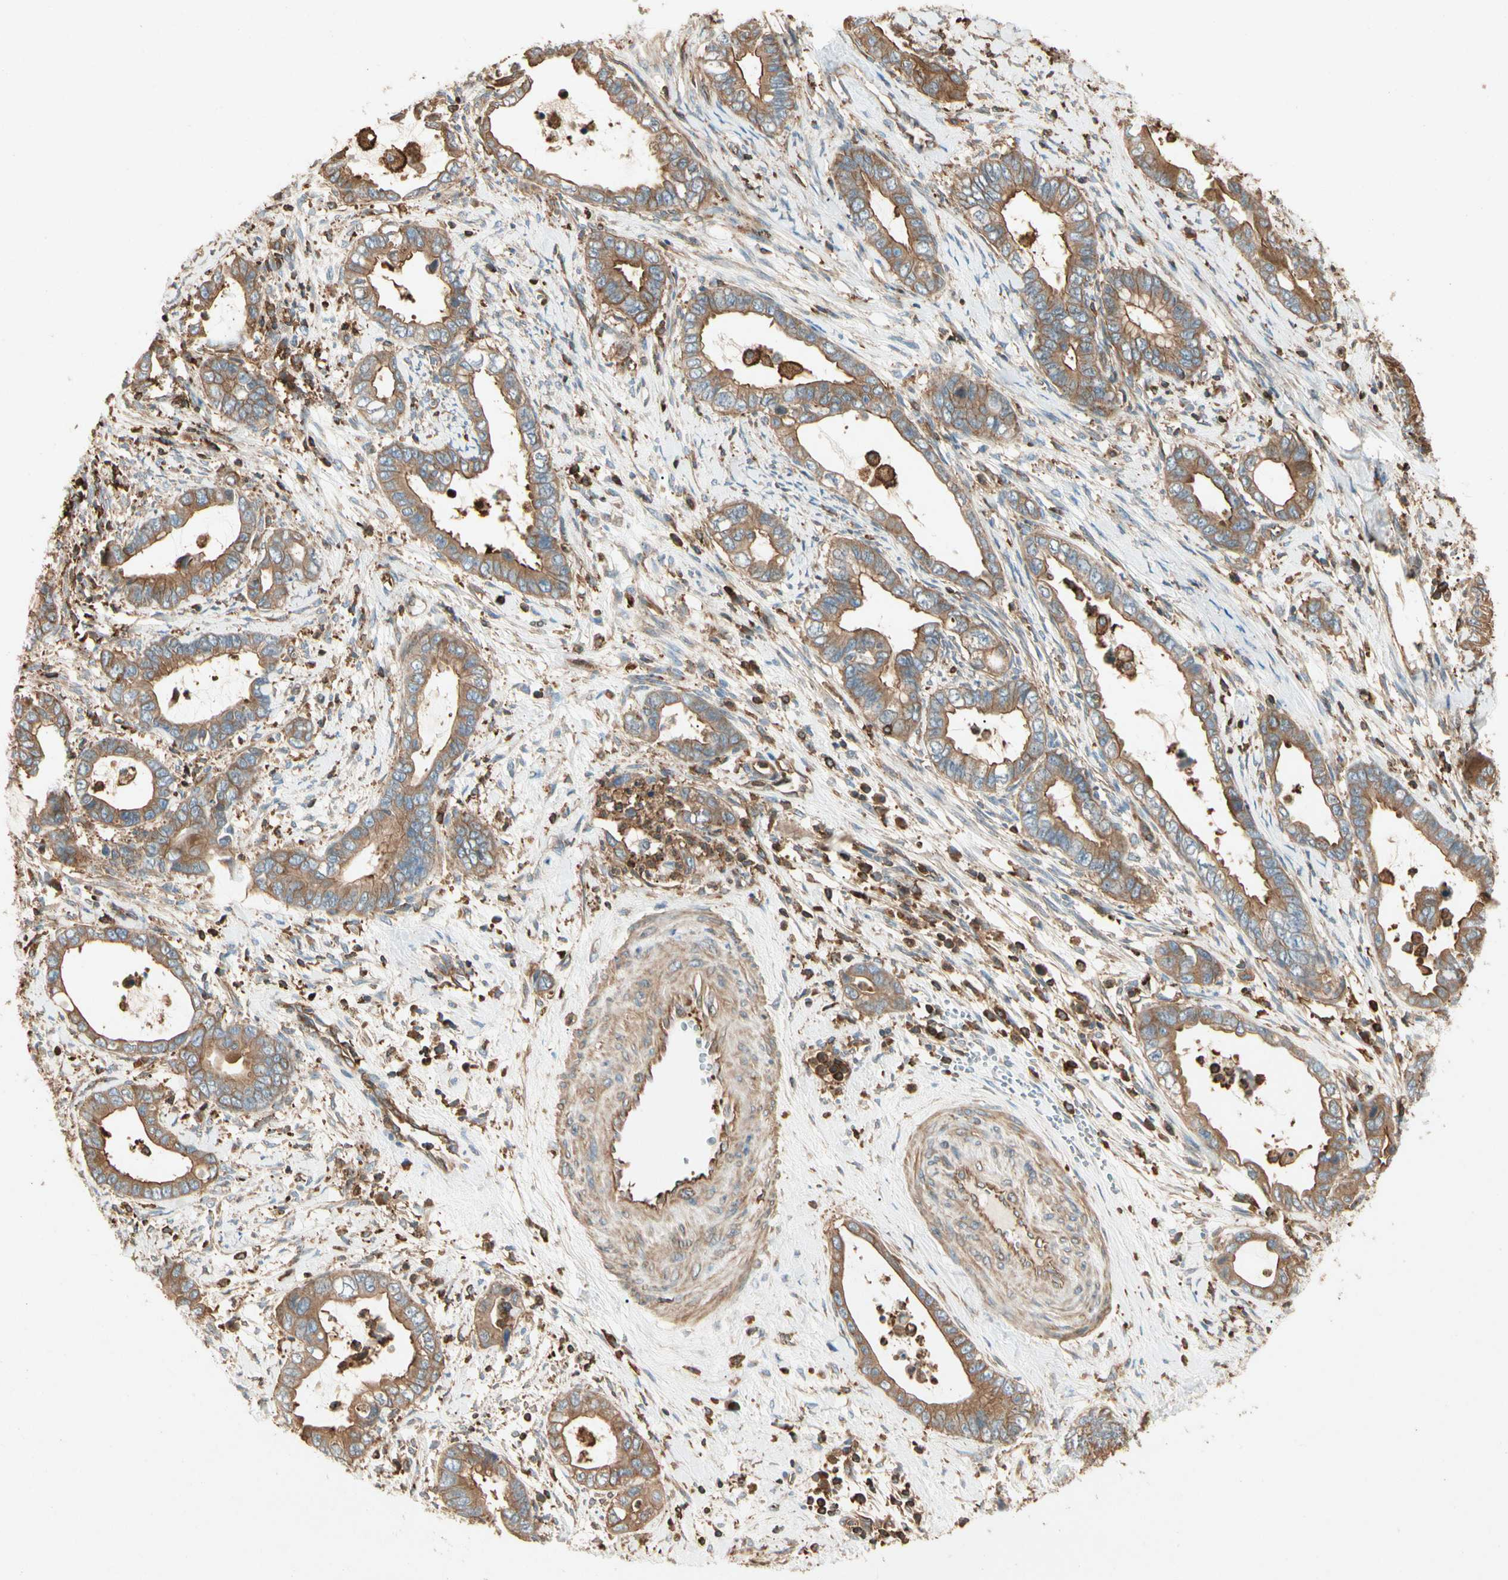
{"staining": {"intensity": "moderate", "quantity": ">75%", "location": "cytoplasmic/membranous"}, "tissue": "cervical cancer", "cell_type": "Tumor cells", "image_type": "cancer", "snomed": [{"axis": "morphology", "description": "Adenocarcinoma, NOS"}, {"axis": "topography", "description": "Cervix"}], "caption": "Tumor cells demonstrate medium levels of moderate cytoplasmic/membranous positivity in approximately >75% of cells in cervical cancer.", "gene": "ARPC2", "patient": {"sex": "female", "age": 44}}